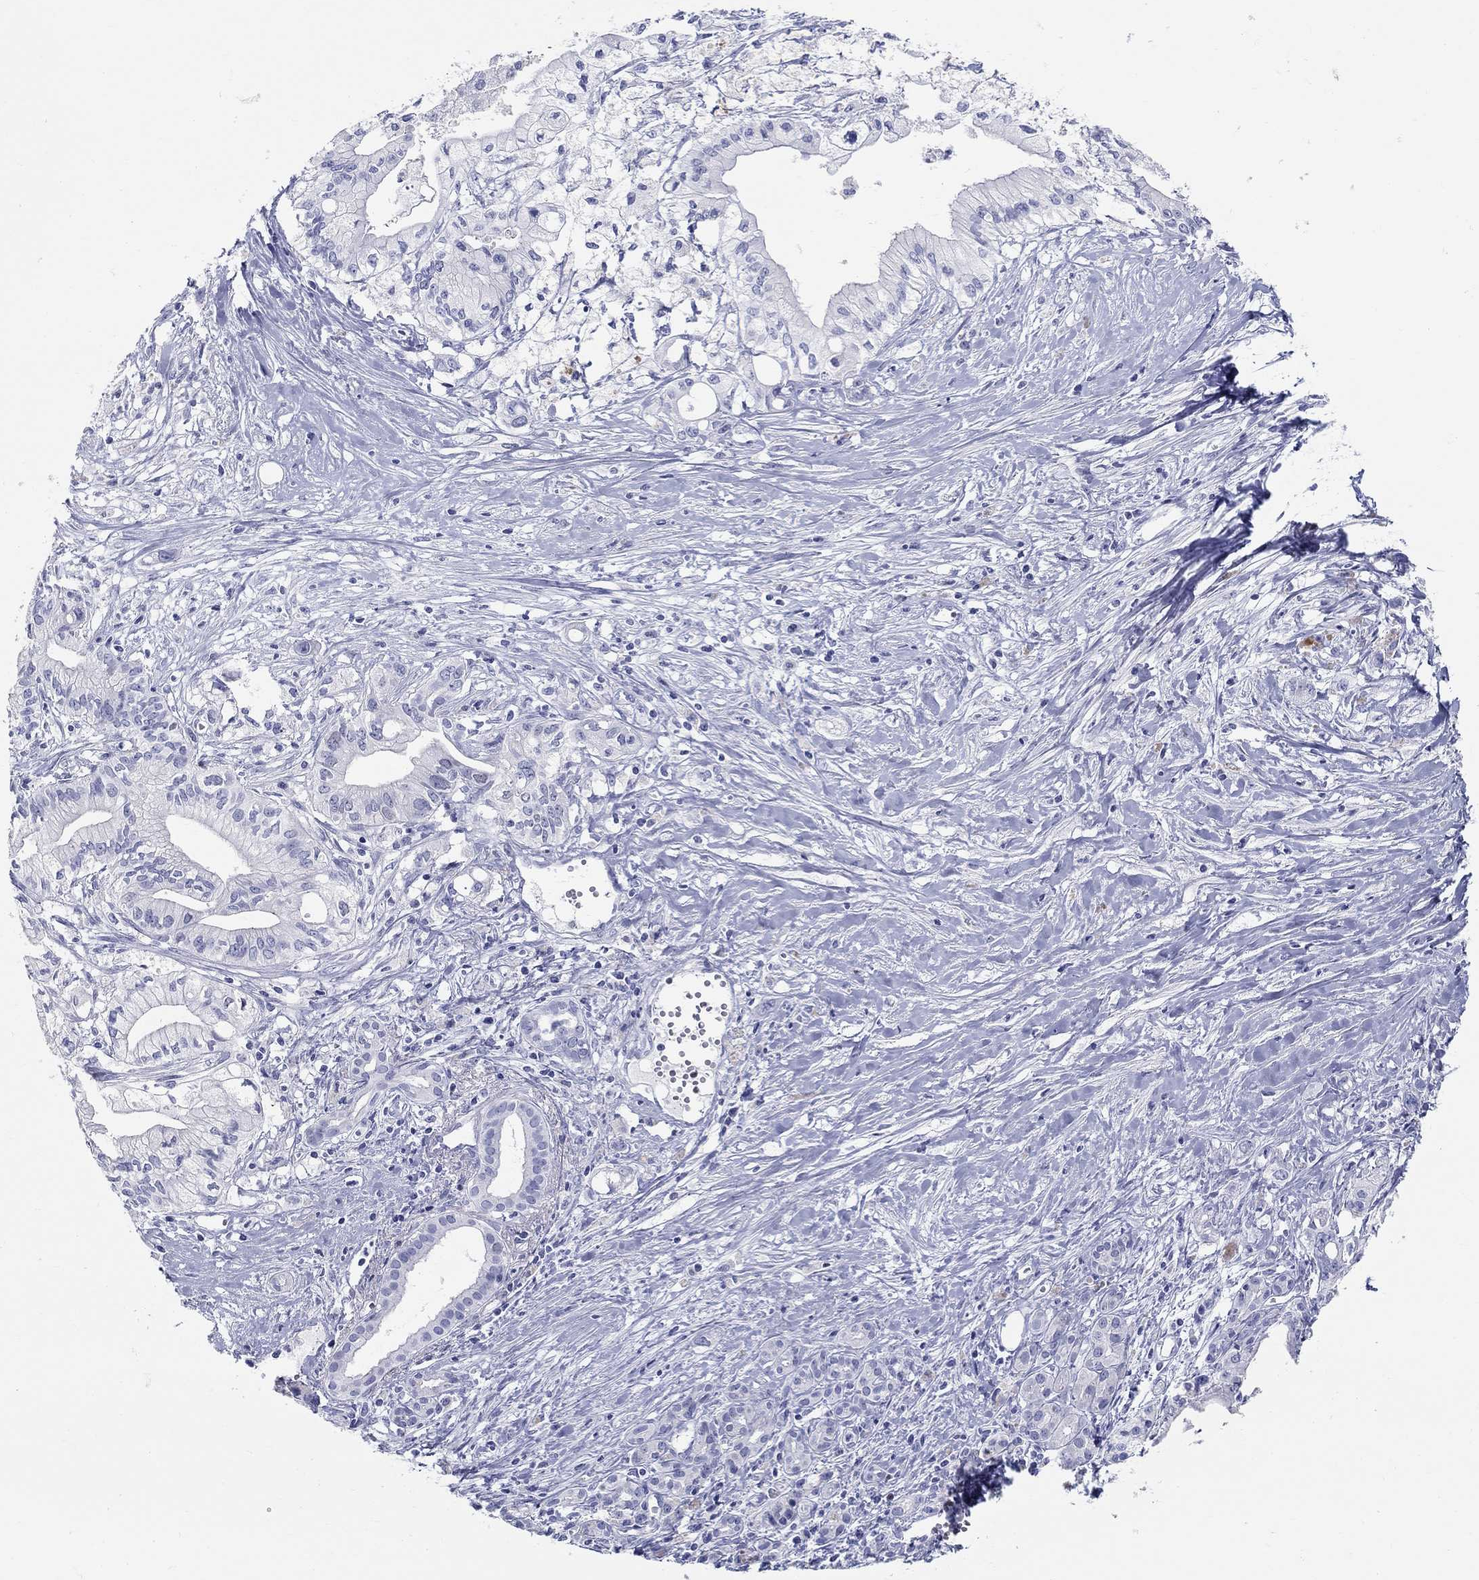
{"staining": {"intensity": "negative", "quantity": "none", "location": "none"}, "tissue": "pancreatic cancer", "cell_type": "Tumor cells", "image_type": "cancer", "snomed": [{"axis": "morphology", "description": "Adenocarcinoma, NOS"}, {"axis": "topography", "description": "Pancreas"}], "caption": "Immunohistochemistry micrograph of human pancreatic cancer (adenocarcinoma) stained for a protein (brown), which reveals no expression in tumor cells.", "gene": "LAMP5", "patient": {"sex": "male", "age": 71}}